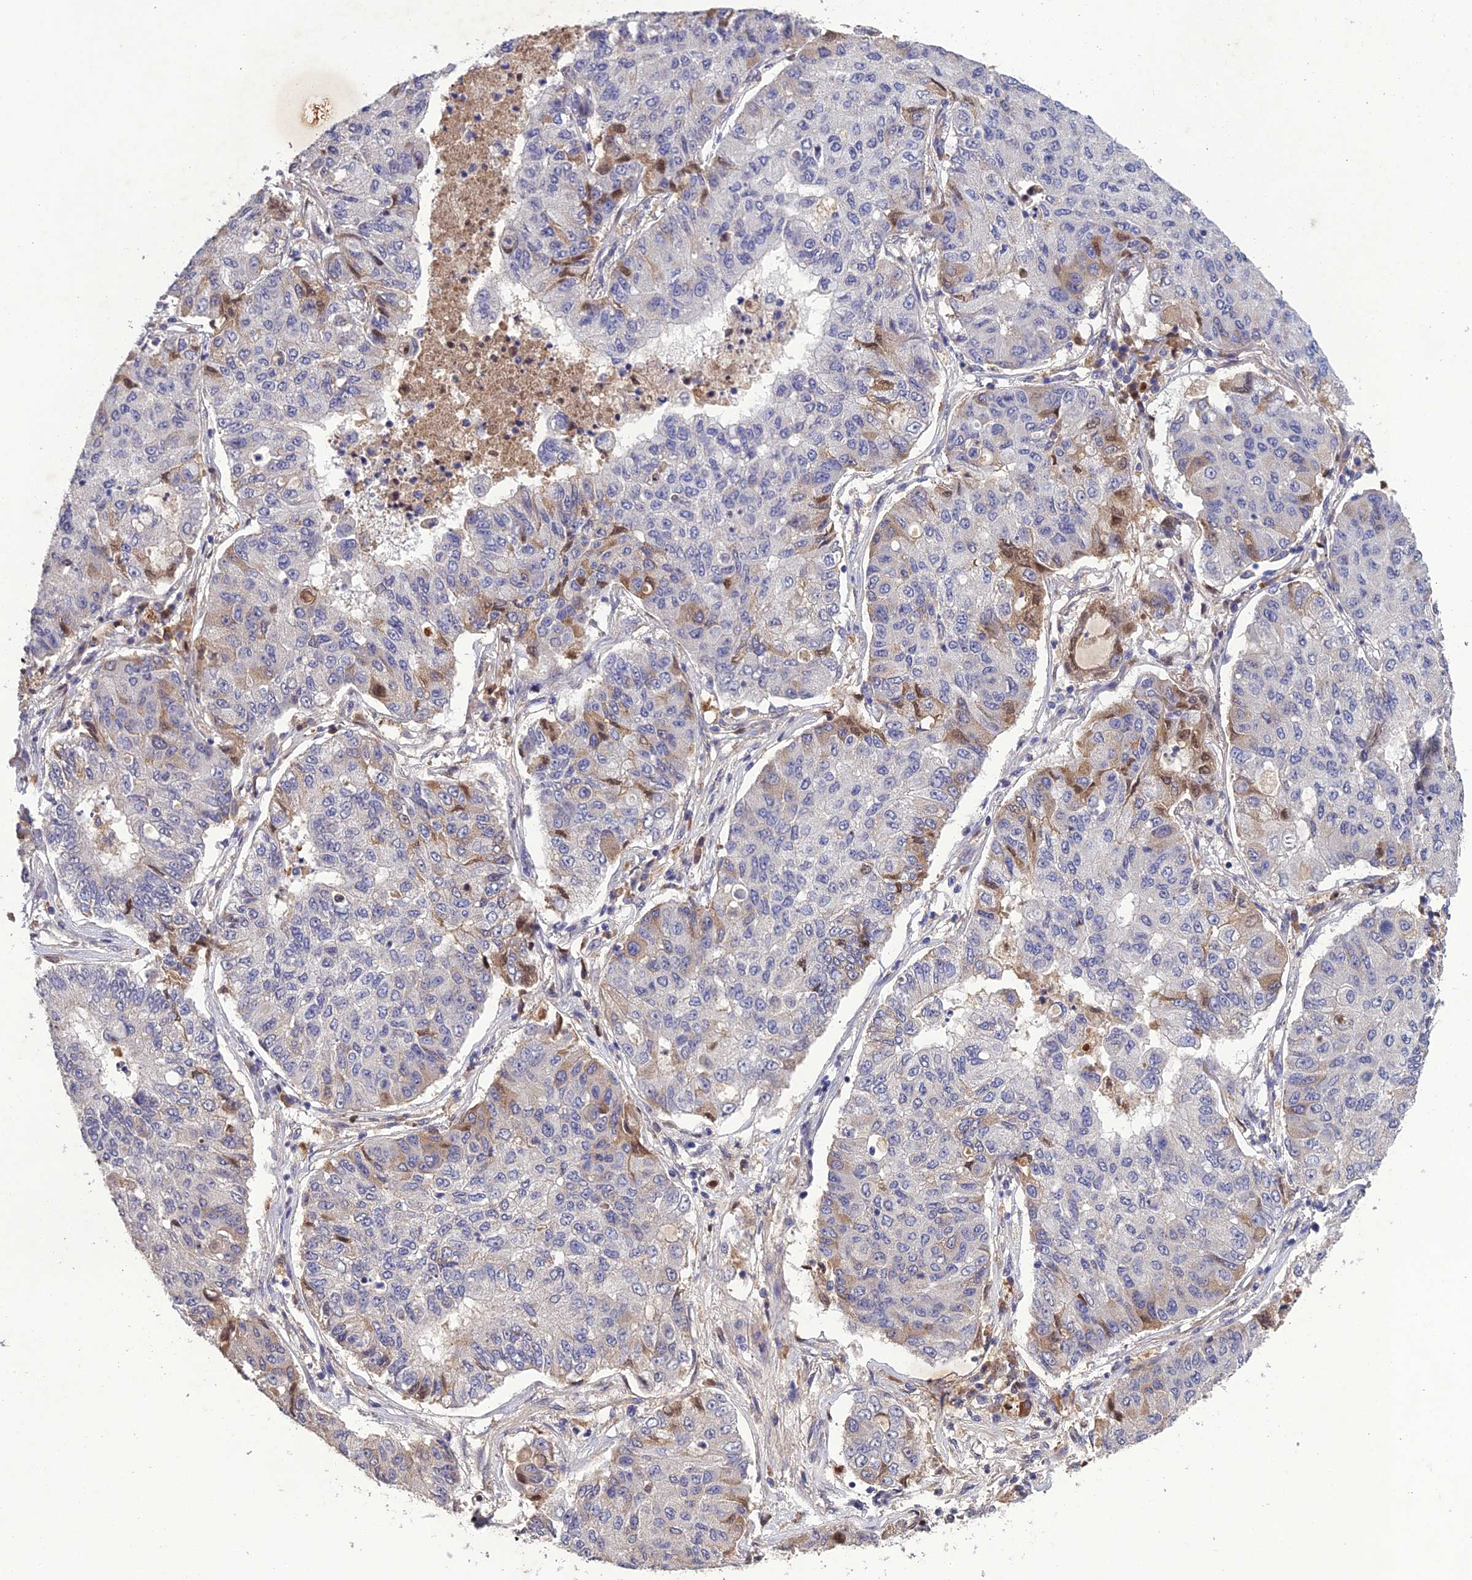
{"staining": {"intensity": "moderate", "quantity": "<25%", "location": "cytoplasmic/membranous"}, "tissue": "lung cancer", "cell_type": "Tumor cells", "image_type": "cancer", "snomed": [{"axis": "morphology", "description": "Squamous cell carcinoma, NOS"}, {"axis": "topography", "description": "Lung"}], "caption": "Lung squamous cell carcinoma stained with a protein marker reveals moderate staining in tumor cells.", "gene": "SLC39A13", "patient": {"sex": "male", "age": 74}}